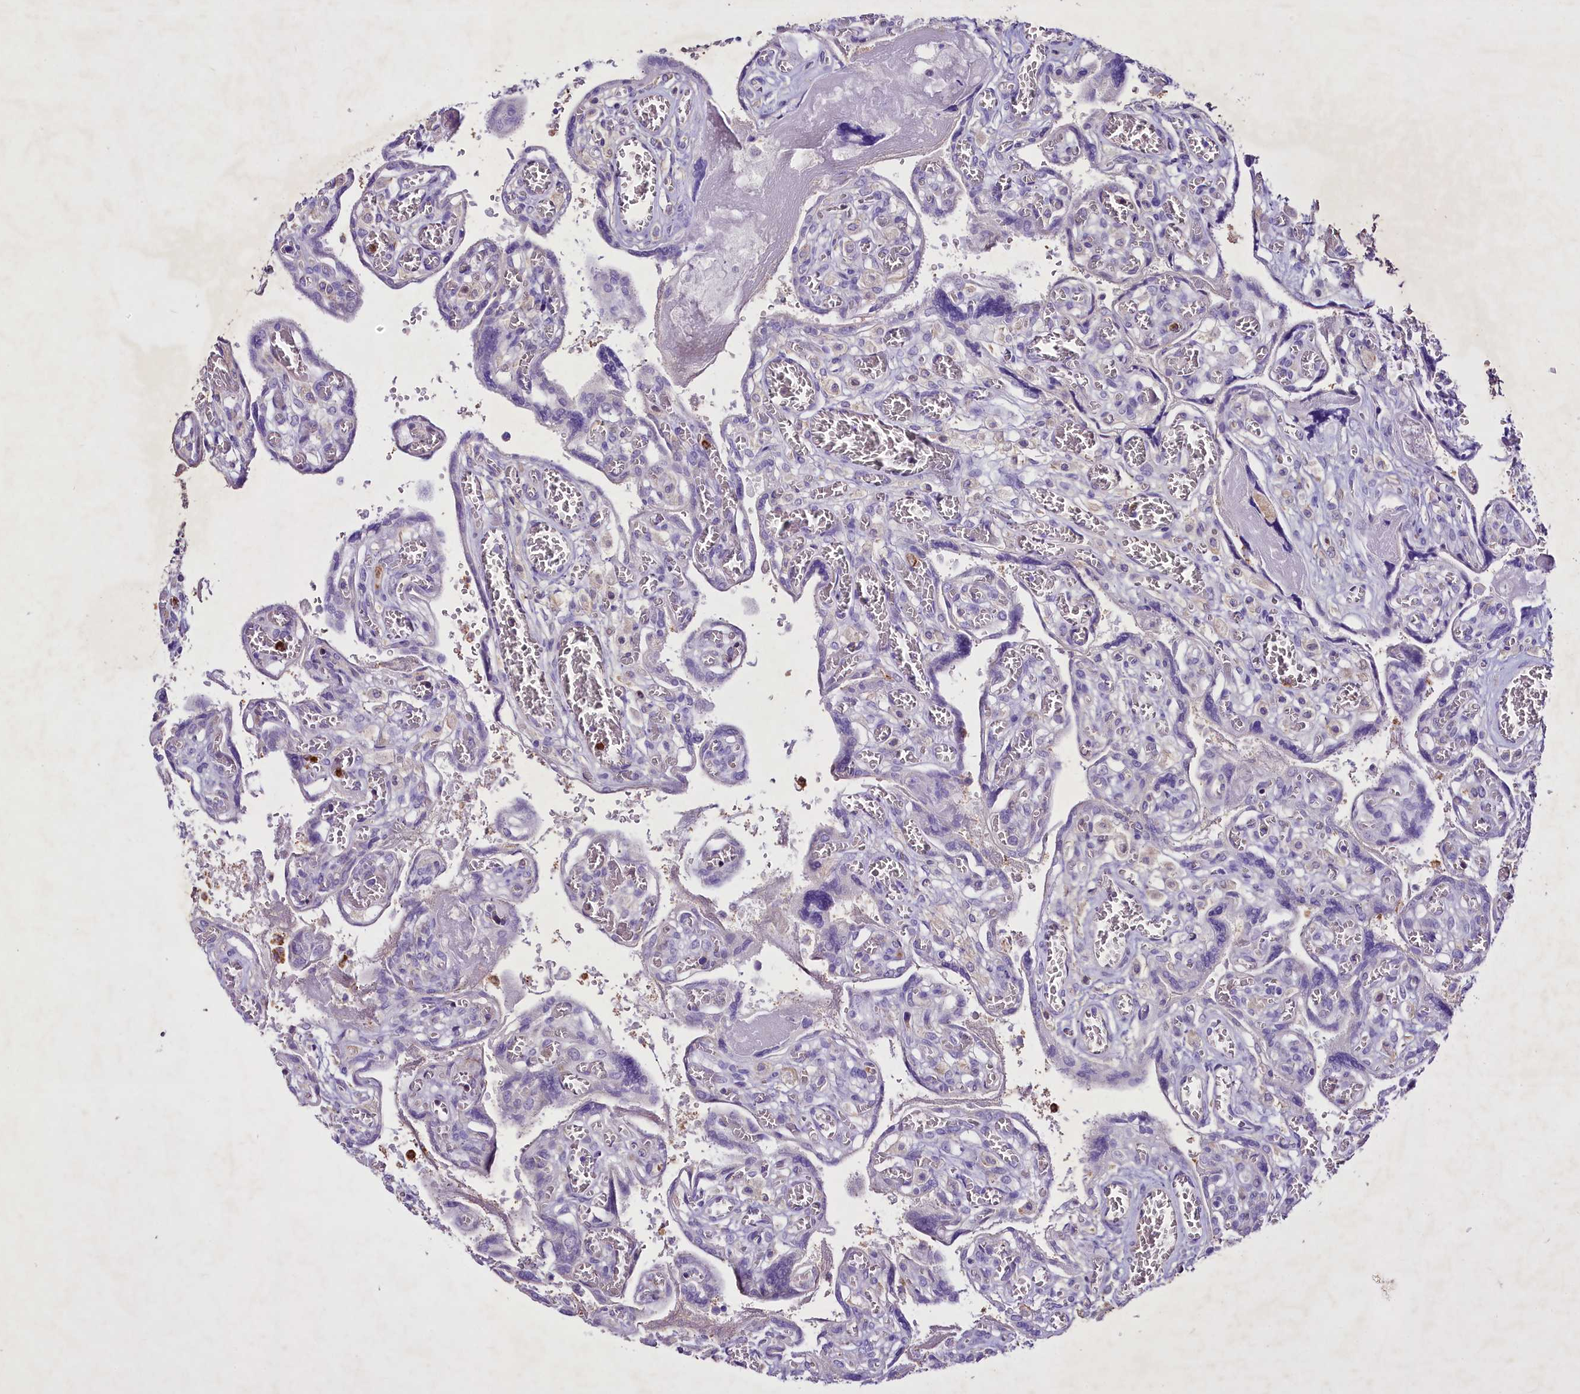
{"staining": {"intensity": "negative", "quantity": "none", "location": "none"}, "tissue": "placenta", "cell_type": "Decidual cells", "image_type": "normal", "snomed": [{"axis": "morphology", "description": "Normal tissue, NOS"}, {"axis": "topography", "description": "Placenta"}], "caption": "Immunohistochemistry (IHC) photomicrograph of unremarkable placenta: human placenta stained with DAB (3,3'-diaminobenzidine) displays no significant protein expression in decidual cells. (Brightfield microscopy of DAB immunohistochemistry (IHC) at high magnification).", "gene": "FAM209B", "patient": {"sex": "female", "age": 39}}